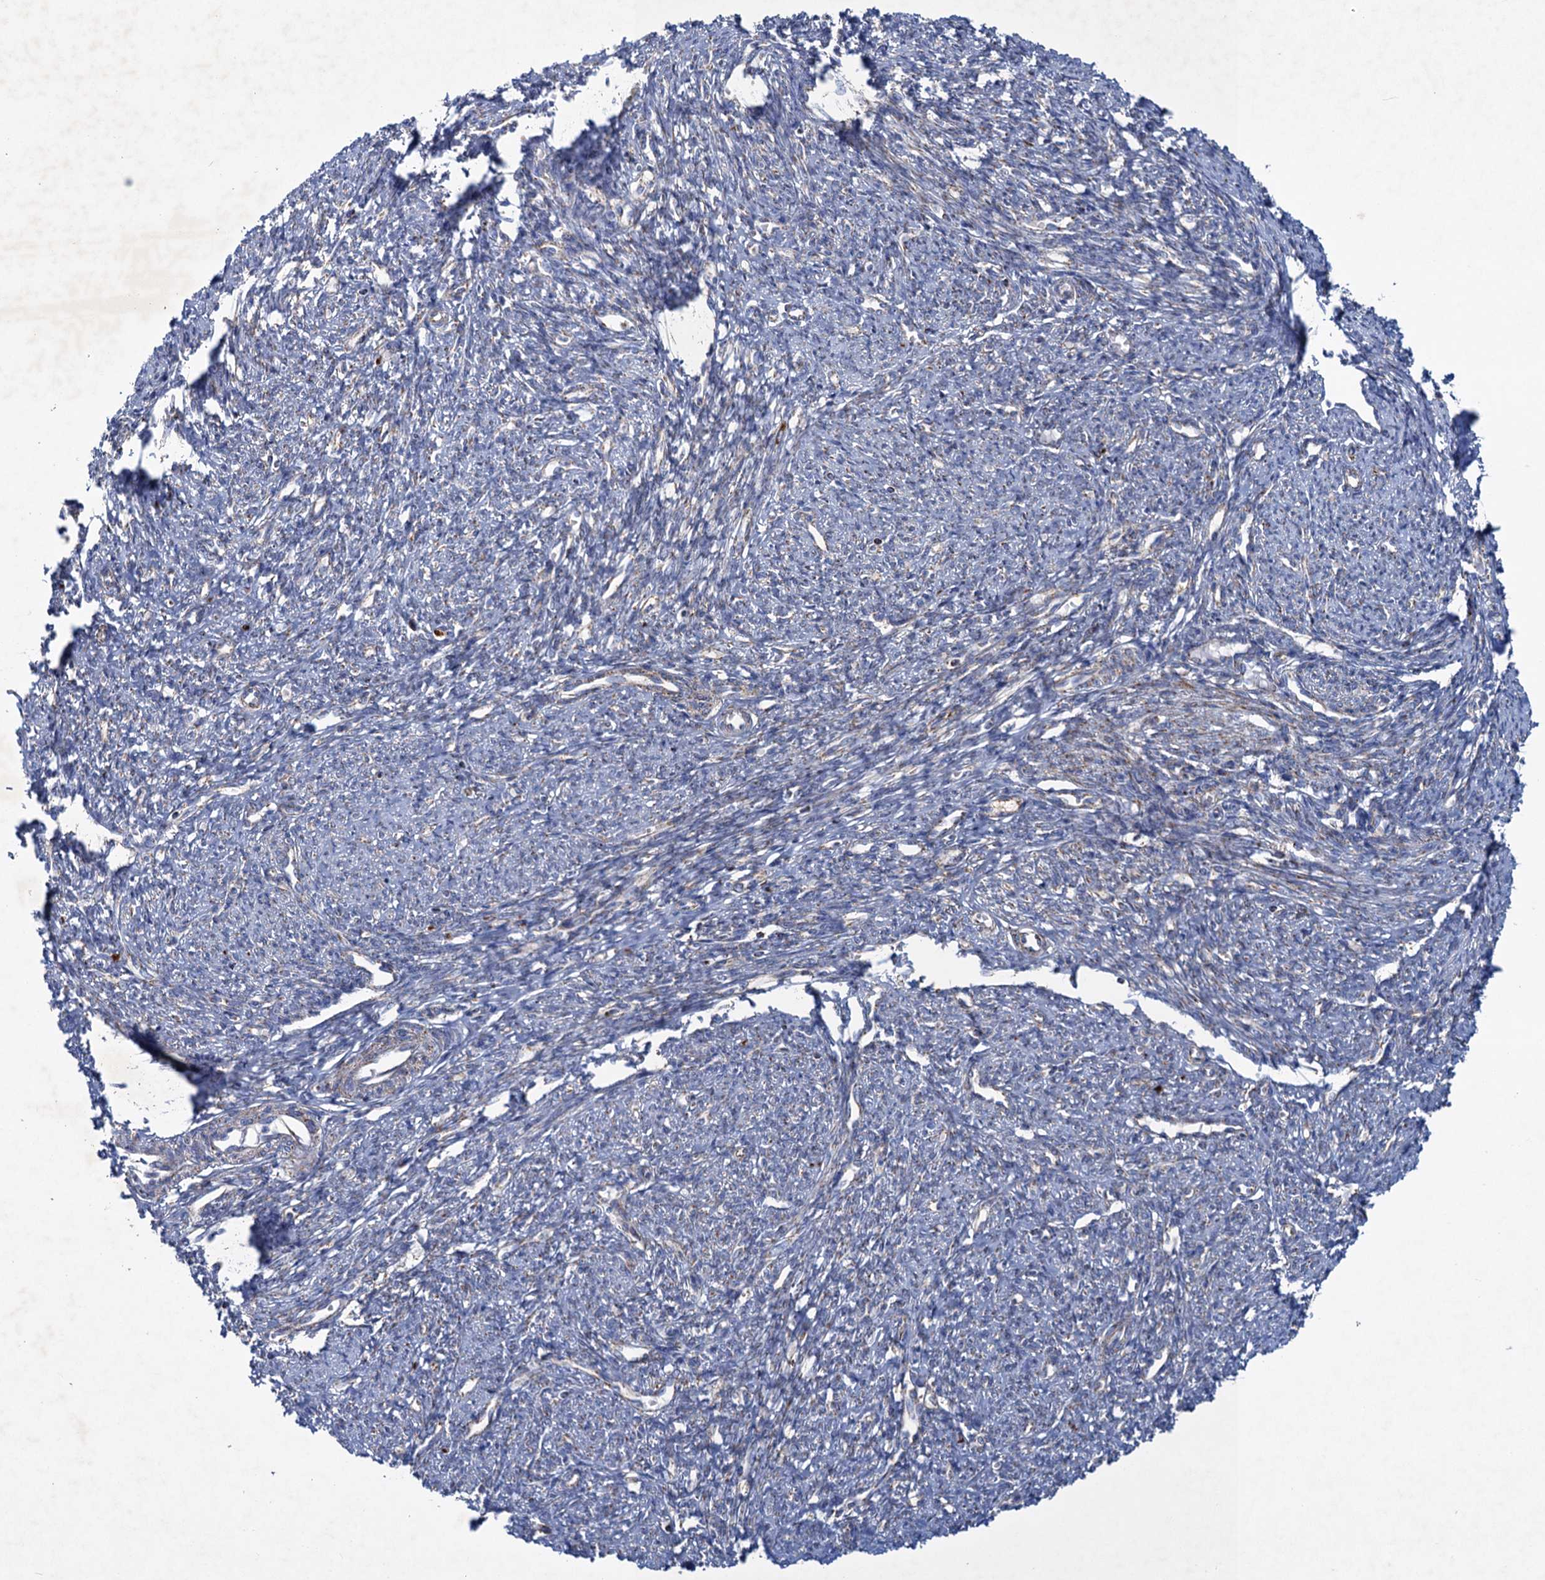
{"staining": {"intensity": "moderate", "quantity": "<25%", "location": "cytoplasmic/membranous"}, "tissue": "smooth muscle", "cell_type": "Smooth muscle cells", "image_type": "normal", "snomed": [{"axis": "morphology", "description": "Normal tissue, NOS"}, {"axis": "topography", "description": "Smooth muscle"}, {"axis": "topography", "description": "Uterus"}], "caption": "Smooth muscle cells show low levels of moderate cytoplasmic/membranous staining in about <25% of cells in unremarkable human smooth muscle. (brown staining indicates protein expression, while blue staining denotes nuclei).", "gene": "GTPBP3", "patient": {"sex": "female", "age": 59}}